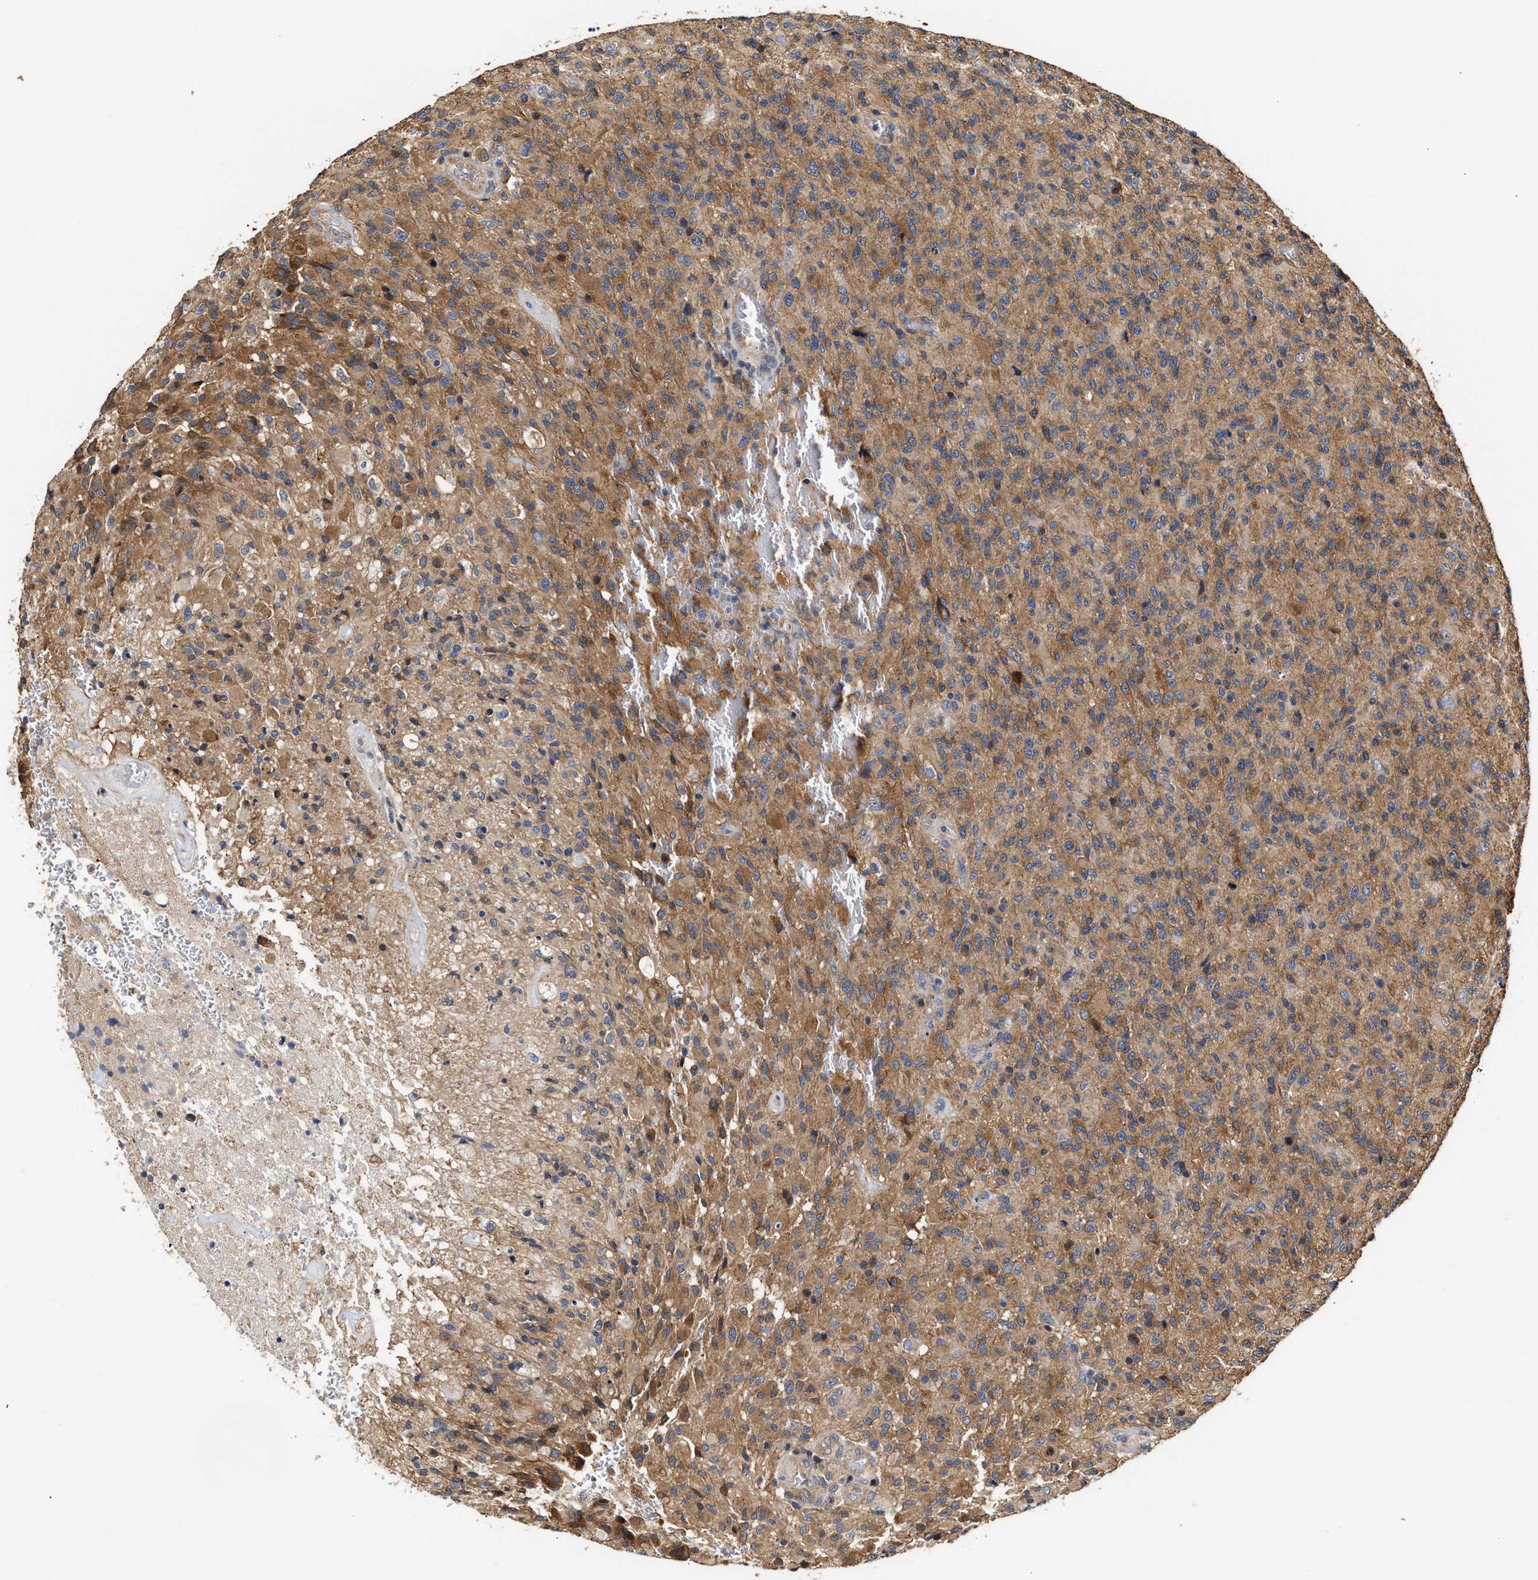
{"staining": {"intensity": "moderate", "quantity": ">75%", "location": "cytoplasmic/membranous"}, "tissue": "glioma", "cell_type": "Tumor cells", "image_type": "cancer", "snomed": [{"axis": "morphology", "description": "Glioma, malignant, High grade"}, {"axis": "topography", "description": "Brain"}], "caption": "Protein staining of malignant glioma (high-grade) tissue shows moderate cytoplasmic/membranous staining in approximately >75% of tumor cells.", "gene": "CLIP2", "patient": {"sex": "male", "age": 71}}